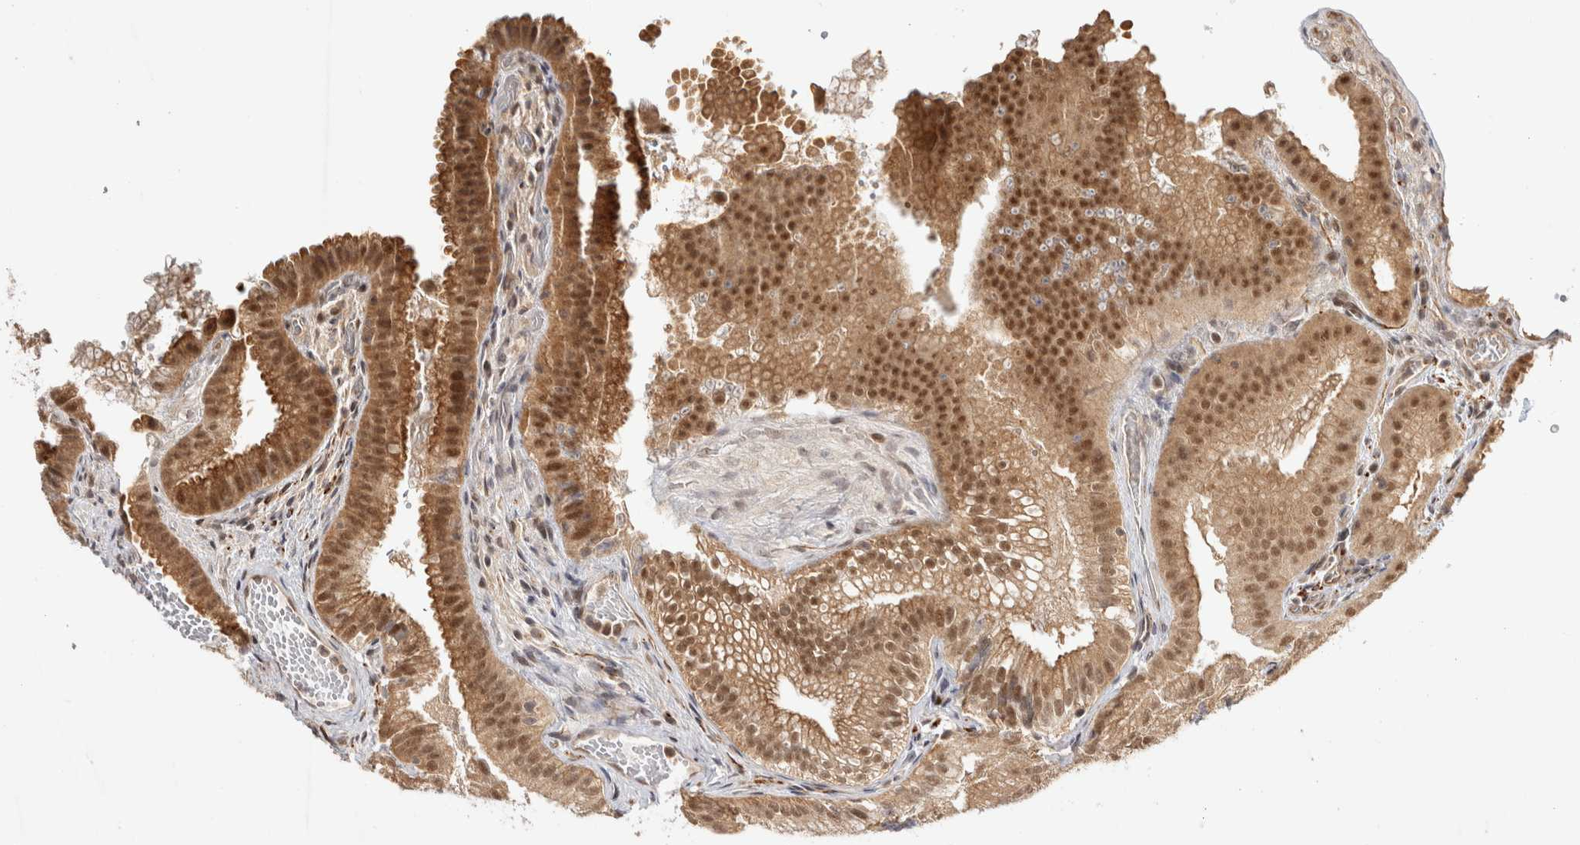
{"staining": {"intensity": "moderate", "quantity": ">75%", "location": "cytoplasmic/membranous,nuclear"}, "tissue": "gallbladder", "cell_type": "Glandular cells", "image_type": "normal", "snomed": [{"axis": "morphology", "description": "Normal tissue, NOS"}, {"axis": "topography", "description": "Gallbladder"}], "caption": "This histopathology image reveals IHC staining of benign human gallbladder, with medium moderate cytoplasmic/membranous,nuclear expression in approximately >75% of glandular cells.", "gene": "ZNF318", "patient": {"sex": "female", "age": 30}}